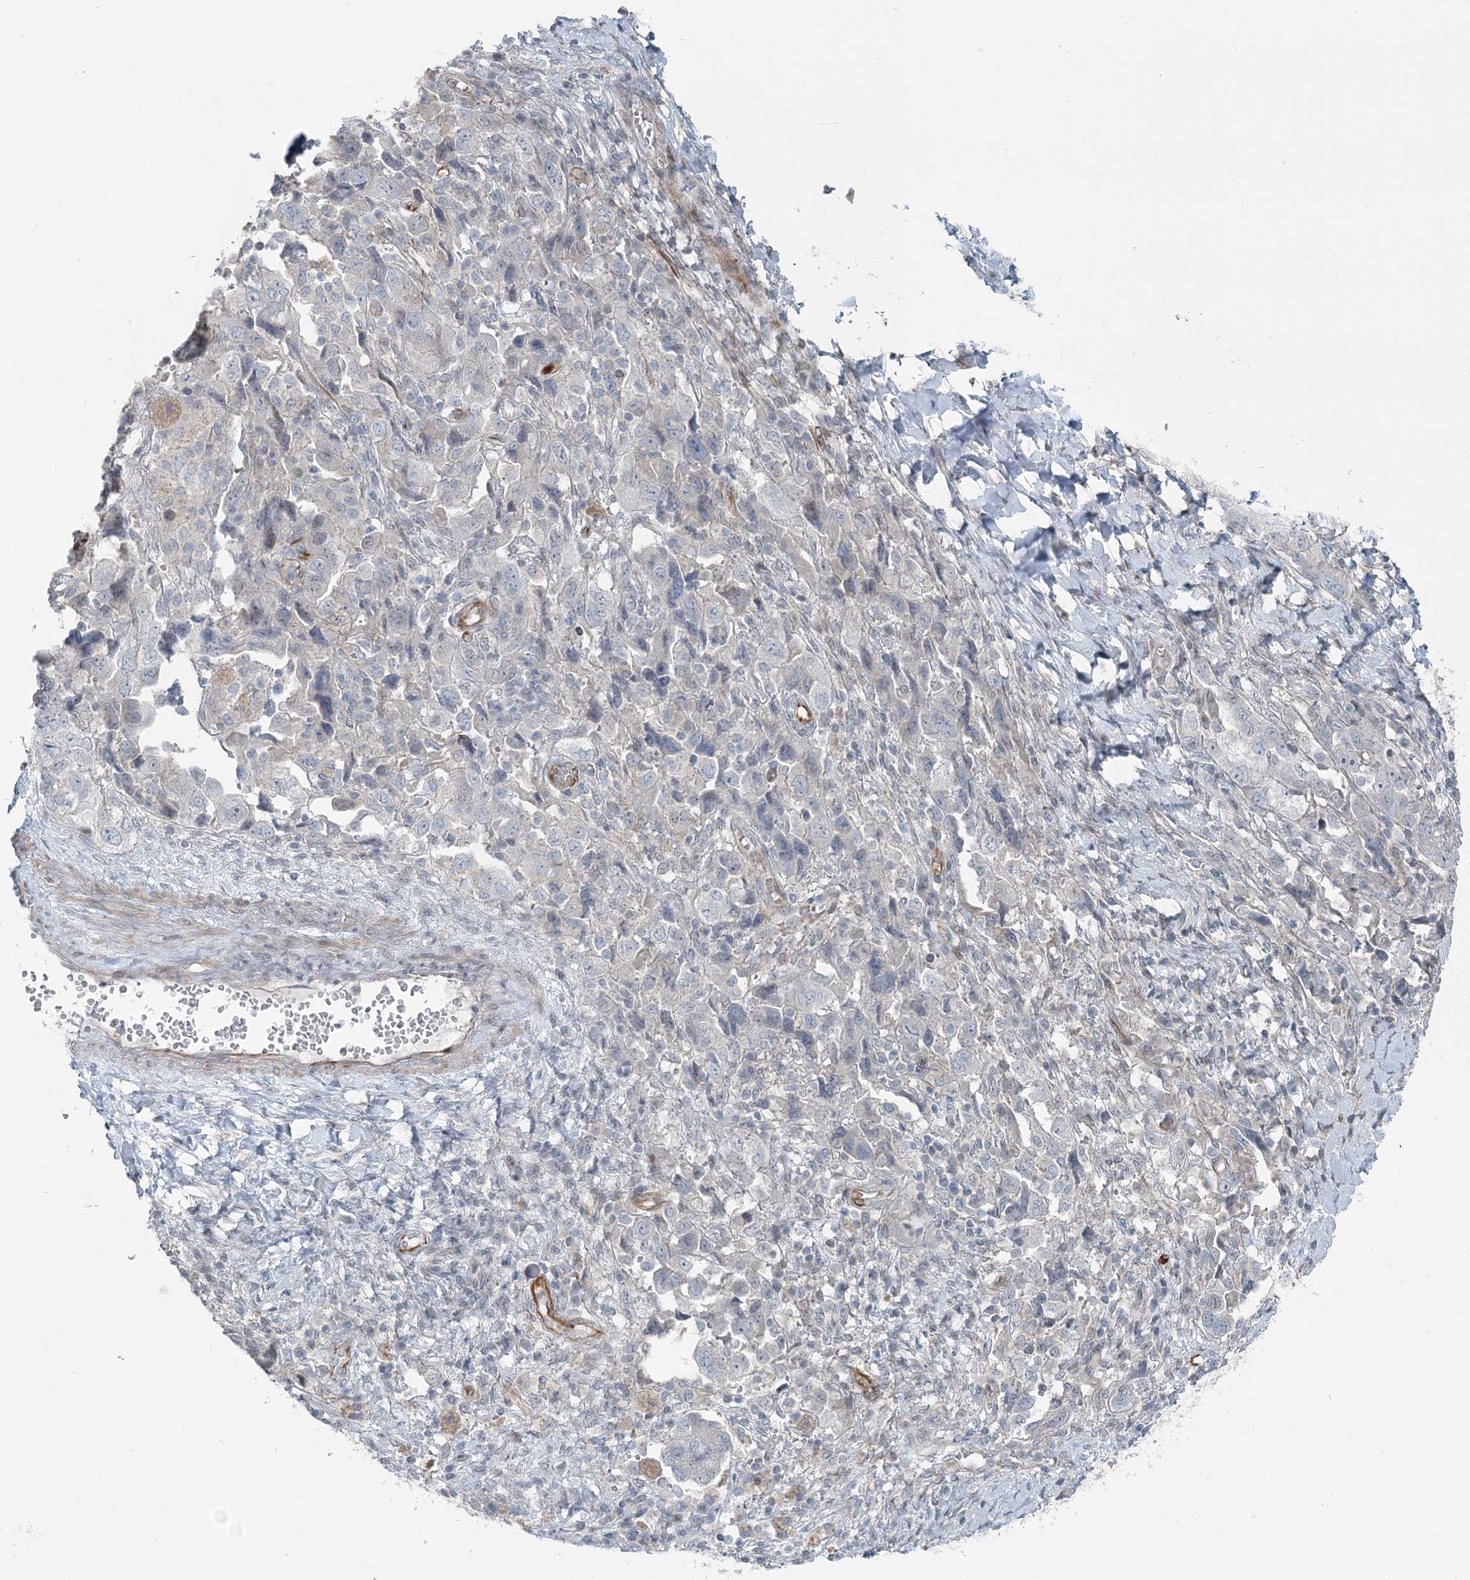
{"staining": {"intensity": "negative", "quantity": "none", "location": "none"}, "tissue": "ovarian cancer", "cell_type": "Tumor cells", "image_type": "cancer", "snomed": [{"axis": "morphology", "description": "Carcinoma, NOS"}, {"axis": "morphology", "description": "Cystadenocarcinoma, serous, NOS"}, {"axis": "topography", "description": "Ovary"}], "caption": "This is an immunohistochemistry image of human ovarian cancer. There is no expression in tumor cells.", "gene": "FBXL17", "patient": {"sex": "female", "age": 69}}